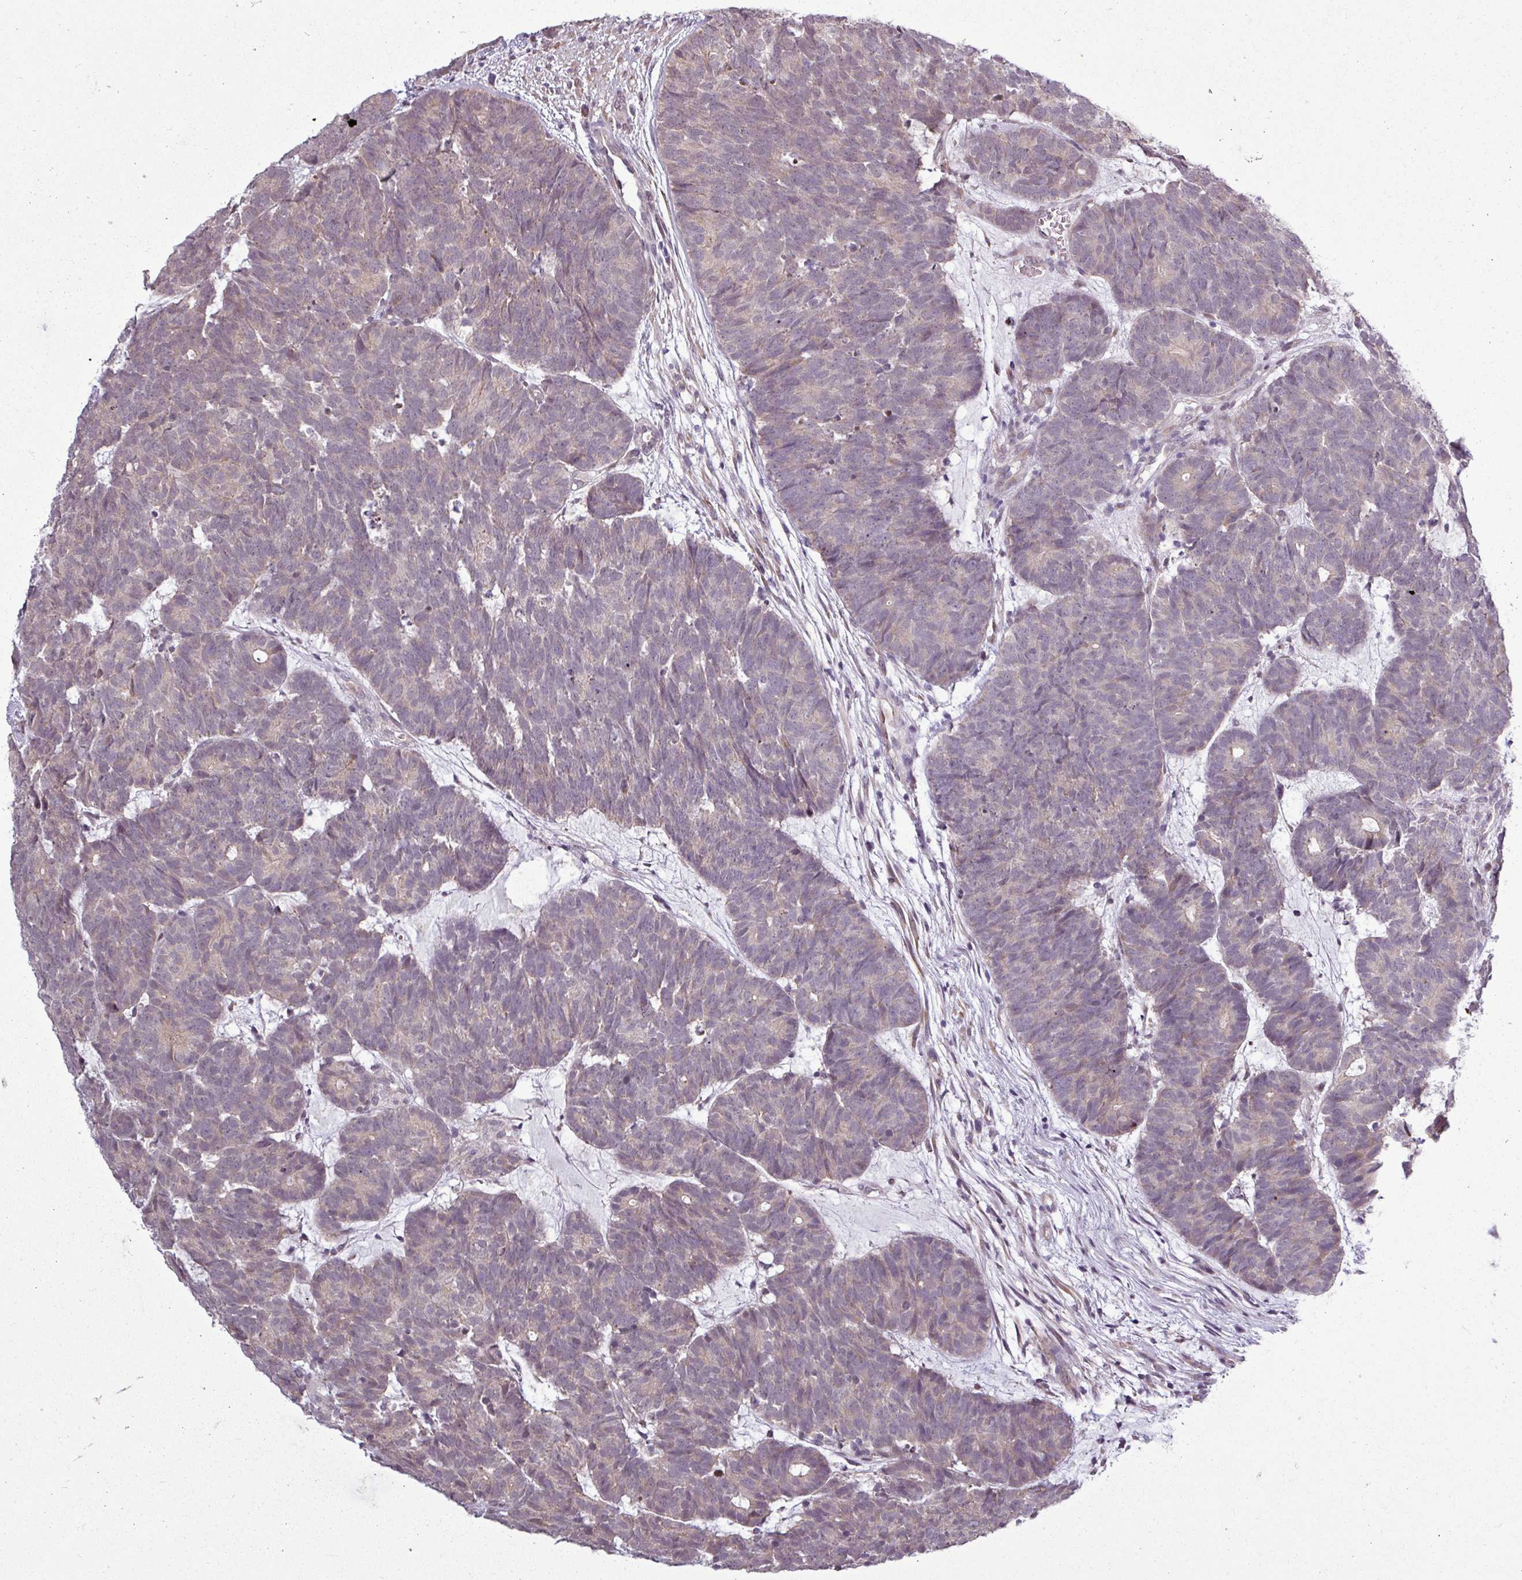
{"staining": {"intensity": "weak", "quantity": "<25%", "location": "cytoplasmic/membranous"}, "tissue": "head and neck cancer", "cell_type": "Tumor cells", "image_type": "cancer", "snomed": [{"axis": "morphology", "description": "Adenocarcinoma, NOS"}, {"axis": "topography", "description": "Head-Neck"}], "caption": "Tumor cells show no significant staining in head and neck cancer (adenocarcinoma). (DAB (3,3'-diaminobenzidine) immunohistochemistry with hematoxylin counter stain).", "gene": "GPT2", "patient": {"sex": "female", "age": 81}}